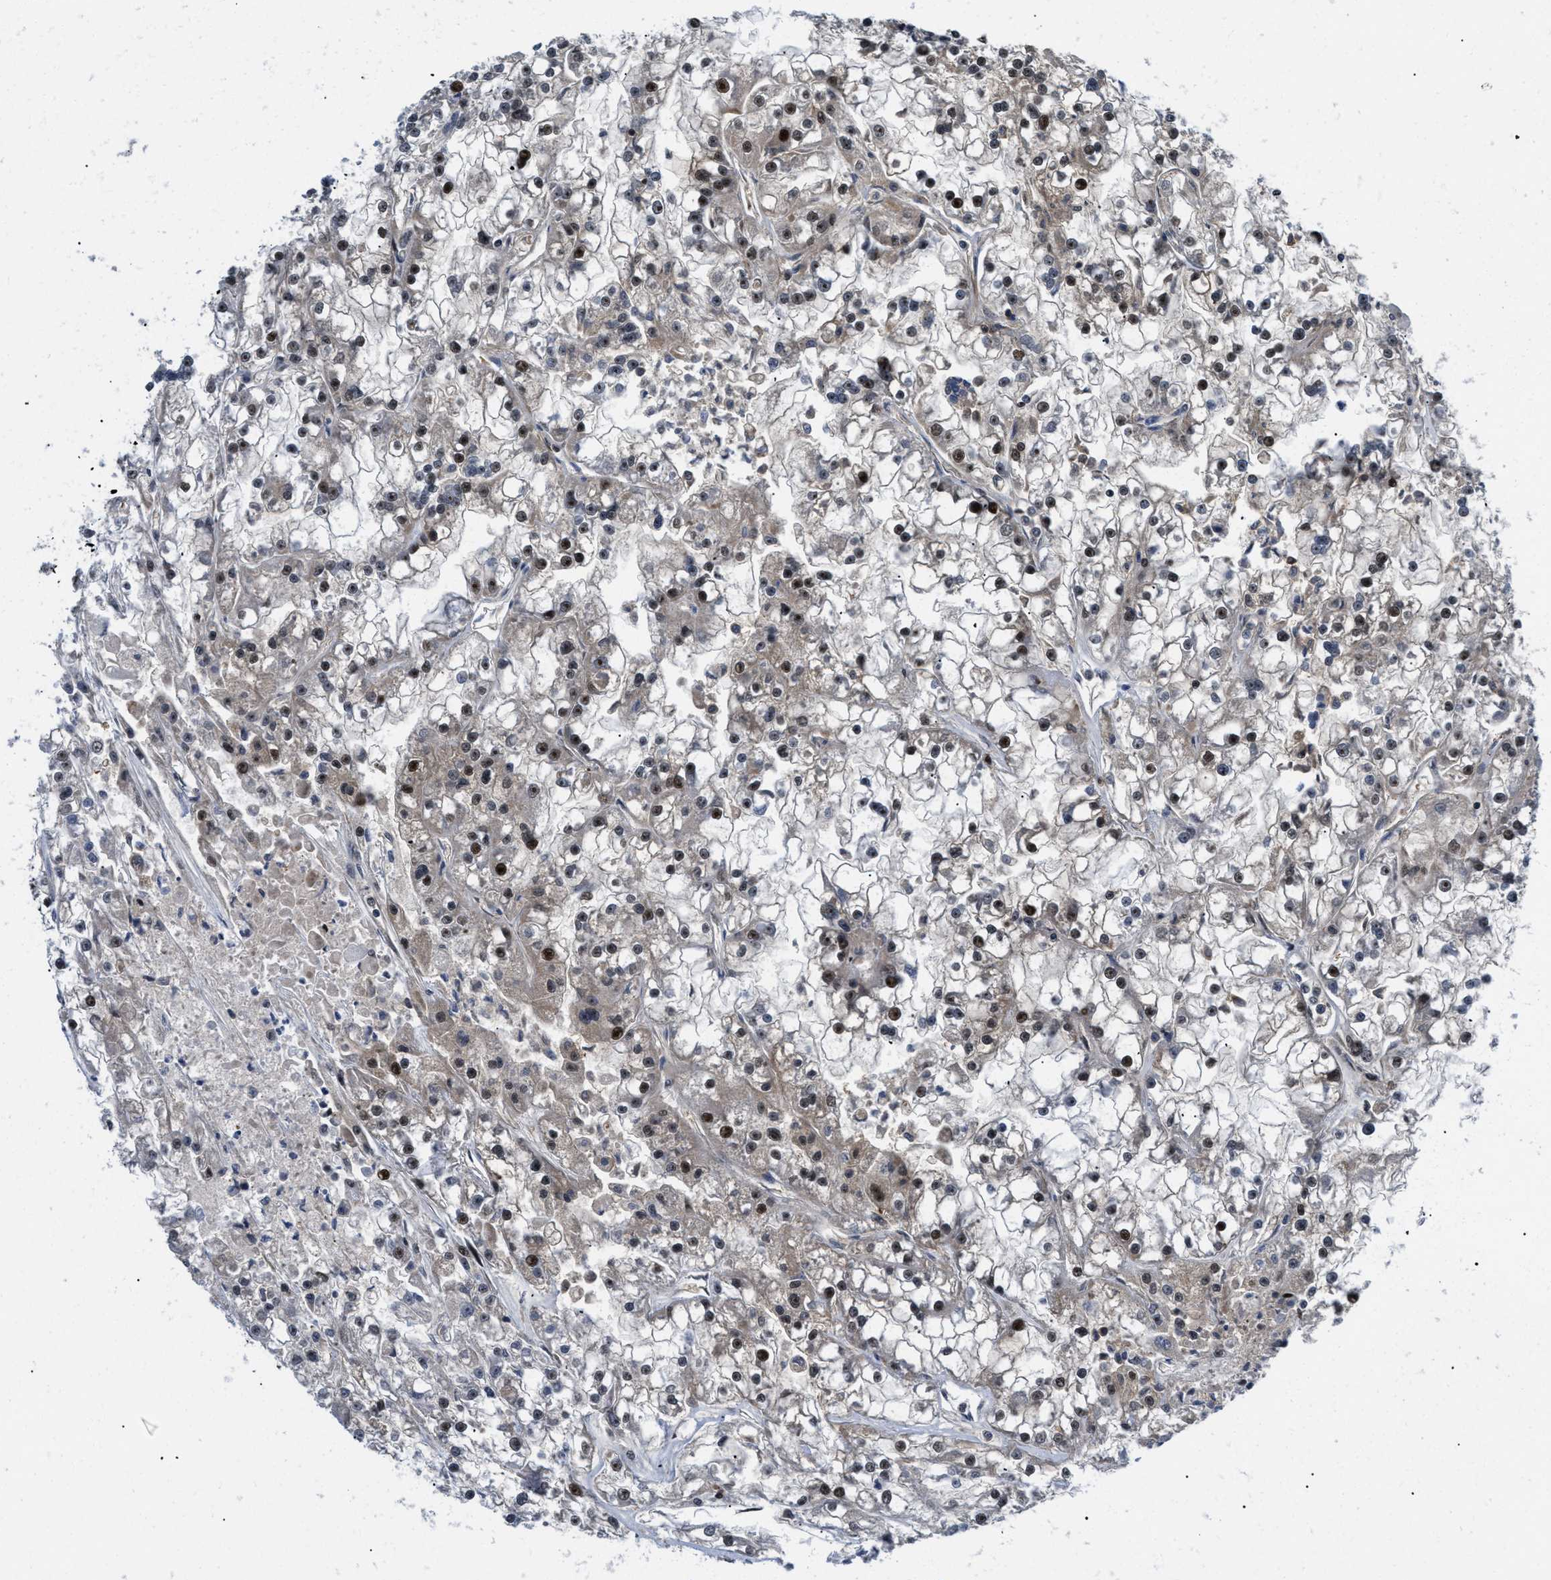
{"staining": {"intensity": "strong", "quantity": ">75%", "location": "nuclear"}, "tissue": "renal cancer", "cell_type": "Tumor cells", "image_type": "cancer", "snomed": [{"axis": "morphology", "description": "Adenocarcinoma, NOS"}, {"axis": "topography", "description": "Kidney"}], "caption": "Immunohistochemical staining of human adenocarcinoma (renal) exhibits strong nuclear protein staining in approximately >75% of tumor cells. (DAB = brown stain, brightfield microscopy at high magnification).", "gene": "SLC29A2", "patient": {"sex": "female", "age": 52}}